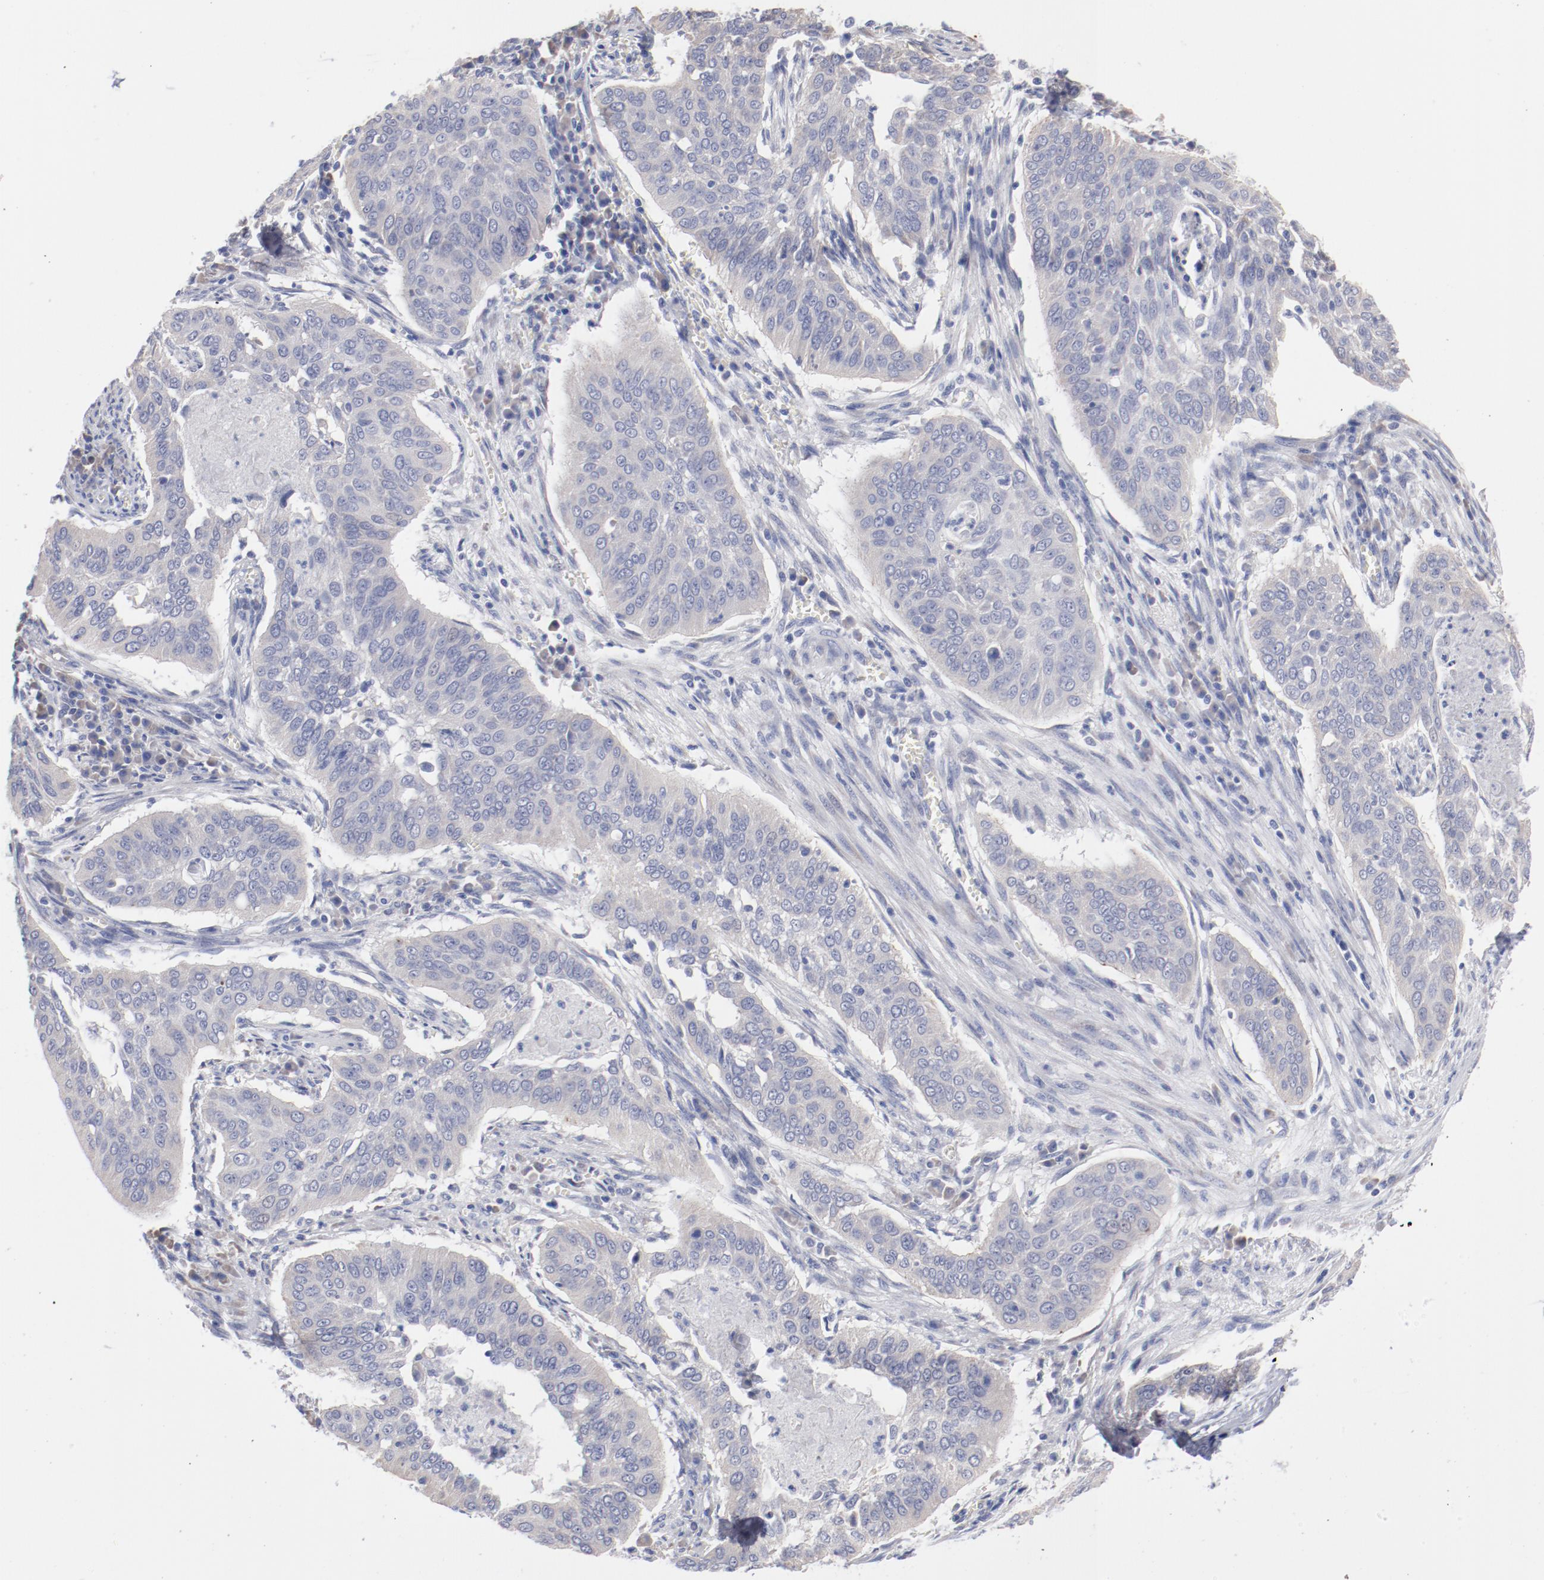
{"staining": {"intensity": "weak", "quantity": "25%-75%", "location": "cytoplasmic/membranous"}, "tissue": "cervical cancer", "cell_type": "Tumor cells", "image_type": "cancer", "snomed": [{"axis": "morphology", "description": "Squamous cell carcinoma, NOS"}, {"axis": "topography", "description": "Cervix"}], "caption": "DAB immunohistochemical staining of cervical cancer shows weak cytoplasmic/membranous protein expression in about 25%-75% of tumor cells.", "gene": "CPE", "patient": {"sex": "female", "age": 39}}